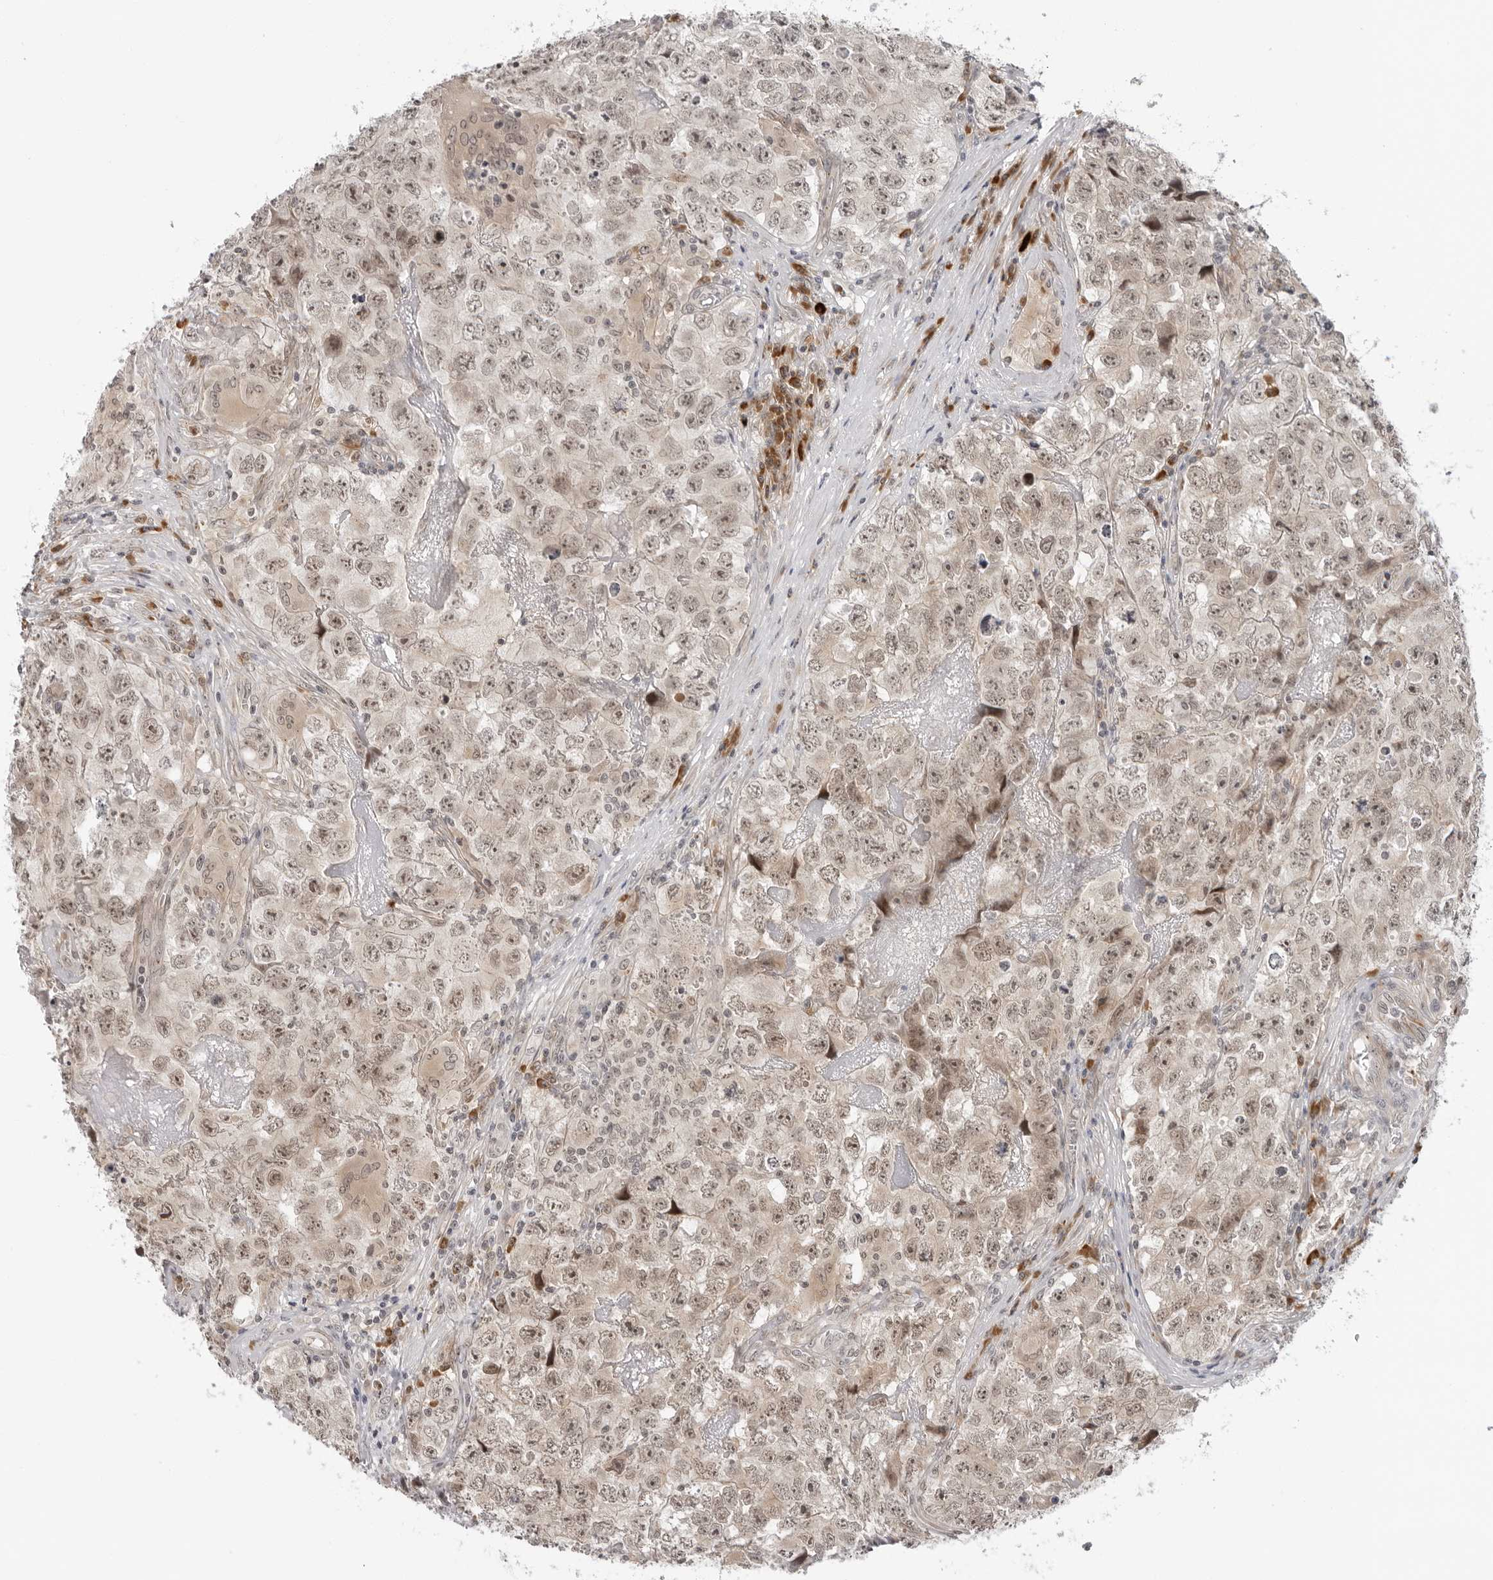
{"staining": {"intensity": "moderate", "quantity": ">75%", "location": "cytoplasmic/membranous"}, "tissue": "testis cancer", "cell_type": "Tumor cells", "image_type": "cancer", "snomed": [{"axis": "morphology", "description": "Seminoma, NOS"}, {"axis": "morphology", "description": "Carcinoma, Embryonal, NOS"}, {"axis": "topography", "description": "Testis"}], "caption": "Protein analysis of testis embryonal carcinoma tissue reveals moderate cytoplasmic/membranous positivity in about >75% of tumor cells.", "gene": "SUGCT", "patient": {"sex": "male", "age": 43}}